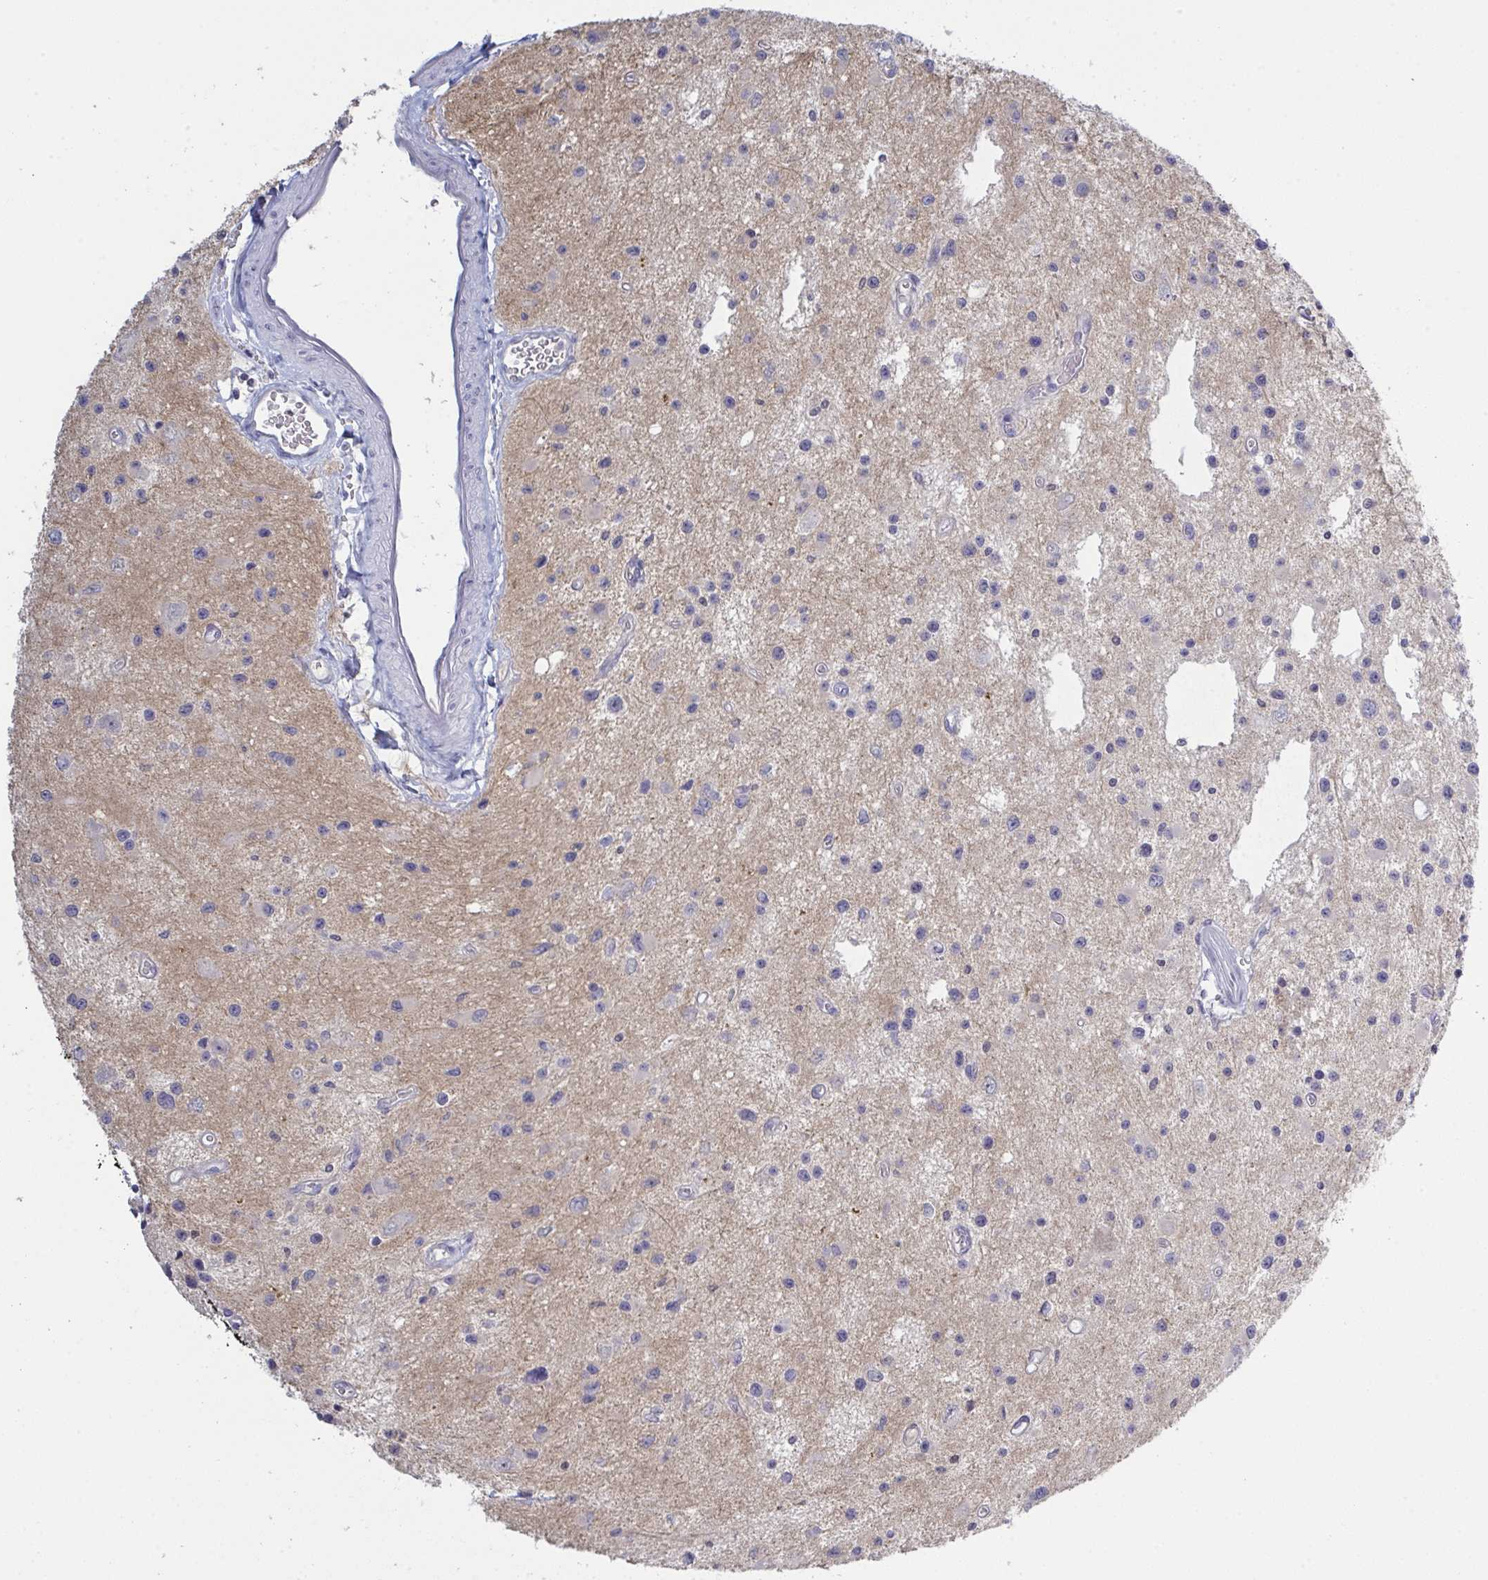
{"staining": {"intensity": "negative", "quantity": "none", "location": "none"}, "tissue": "glioma", "cell_type": "Tumor cells", "image_type": "cancer", "snomed": [{"axis": "morphology", "description": "Glioma, malignant, Low grade"}, {"axis": "topography", "description": "Brain"}], "caption": "IHC image of neoplastic tissue: human glioma stained with DAB shows no significant protein expression in tumor cells.", "gene": "ZNF784", "patient": {"sex": "male", "age": 43}}